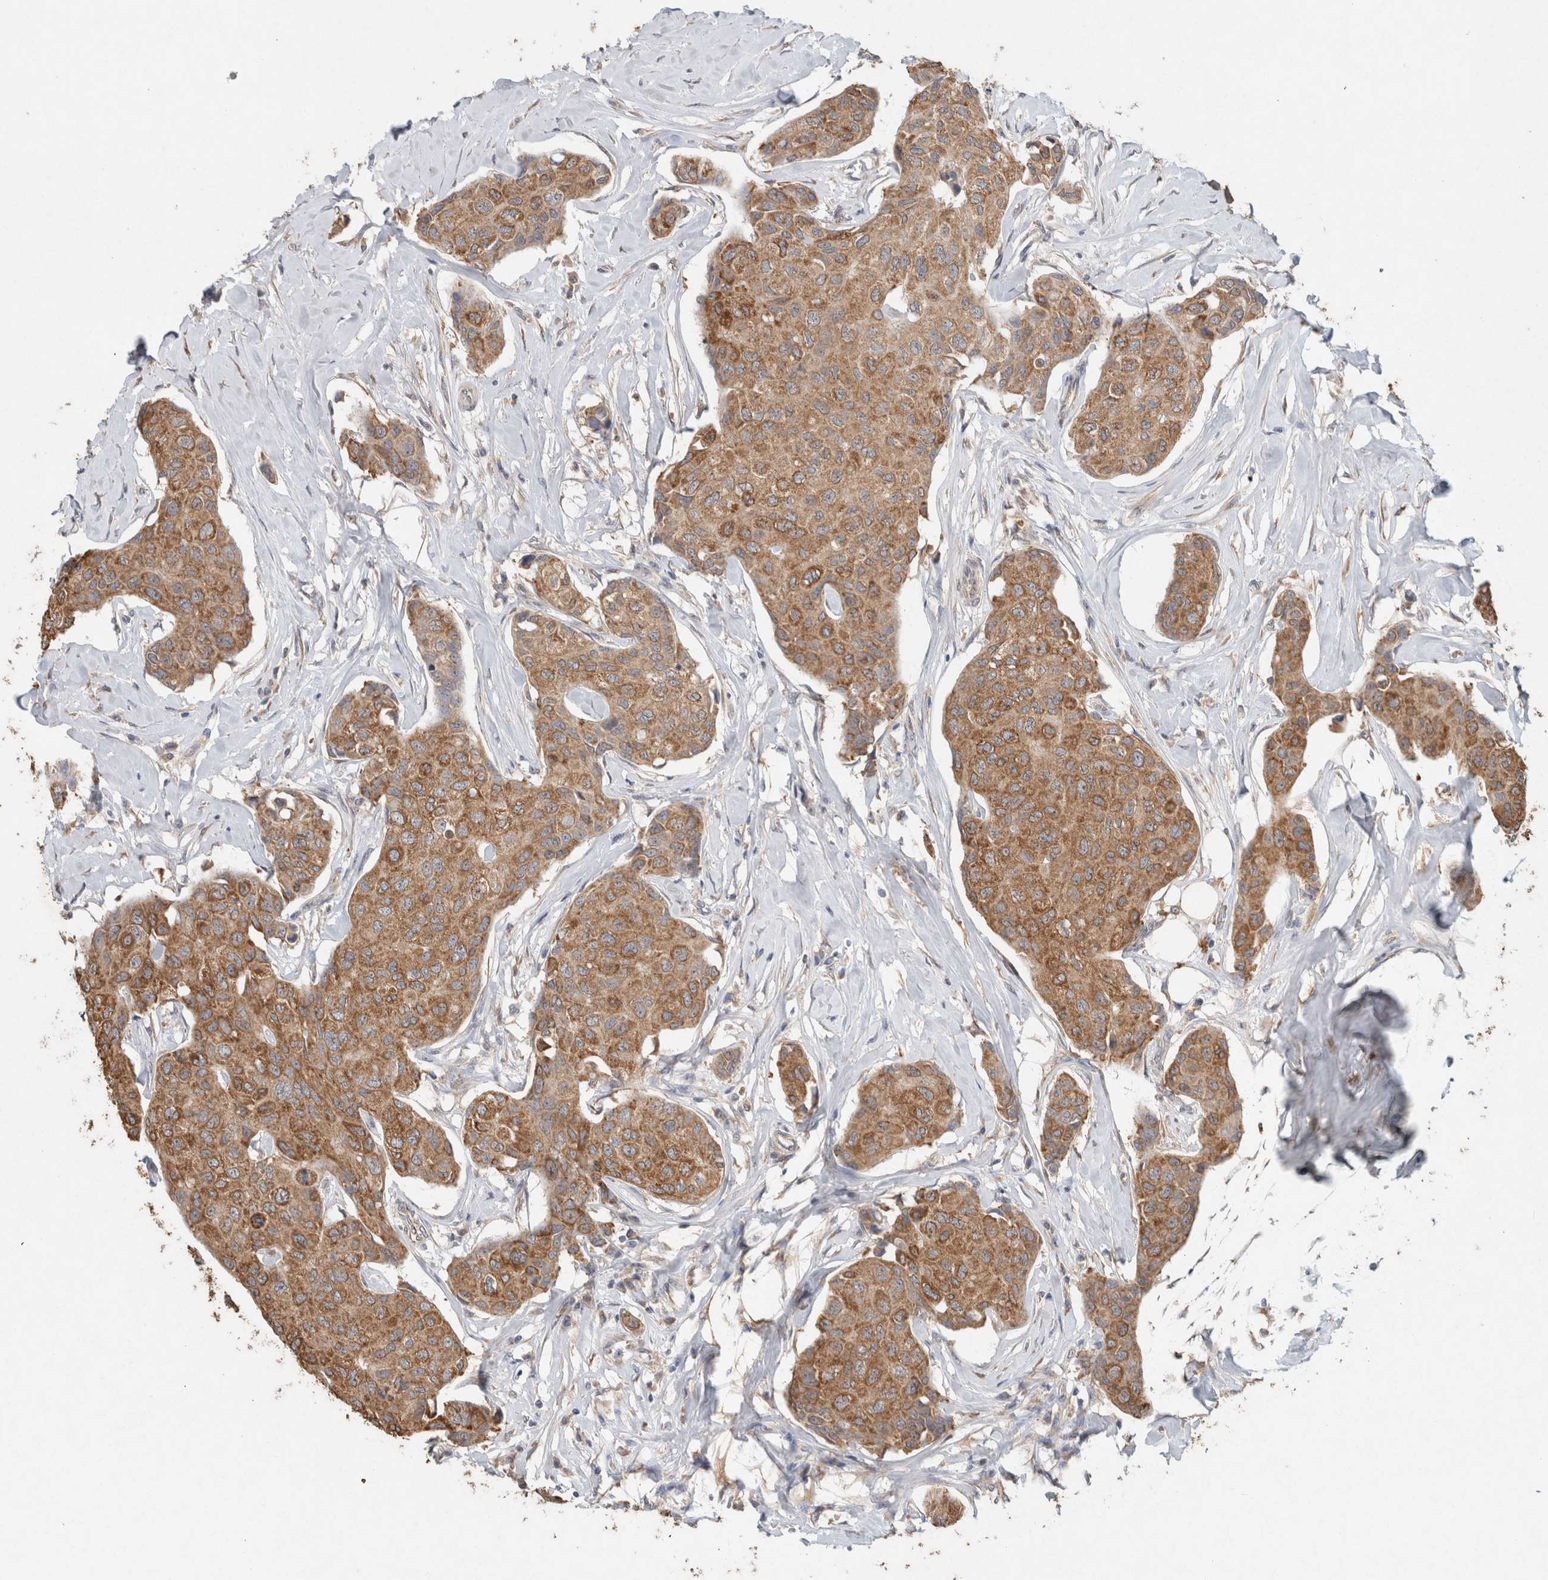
{"staining": {"intensity": "moderate", "quantity": ">75%", "location": "cytoplasmic/membranous"}, "tissue": "breast cancer", "cell_type": "Tumor cells", "image_type": "cancer", "snomed": [{"axis": "morphology", "description": "Duct carcinoma"}, {"axis": "topography", "description": "Breast"}], "caption": "A micrograph of human invasive ductal carcinoma (breast) stained for a protein displays moderate cytoplasmic/membranous brown staining in tumor cells.", "gene": "RAB14", "patient": {"sex": "female", "age": 80}}